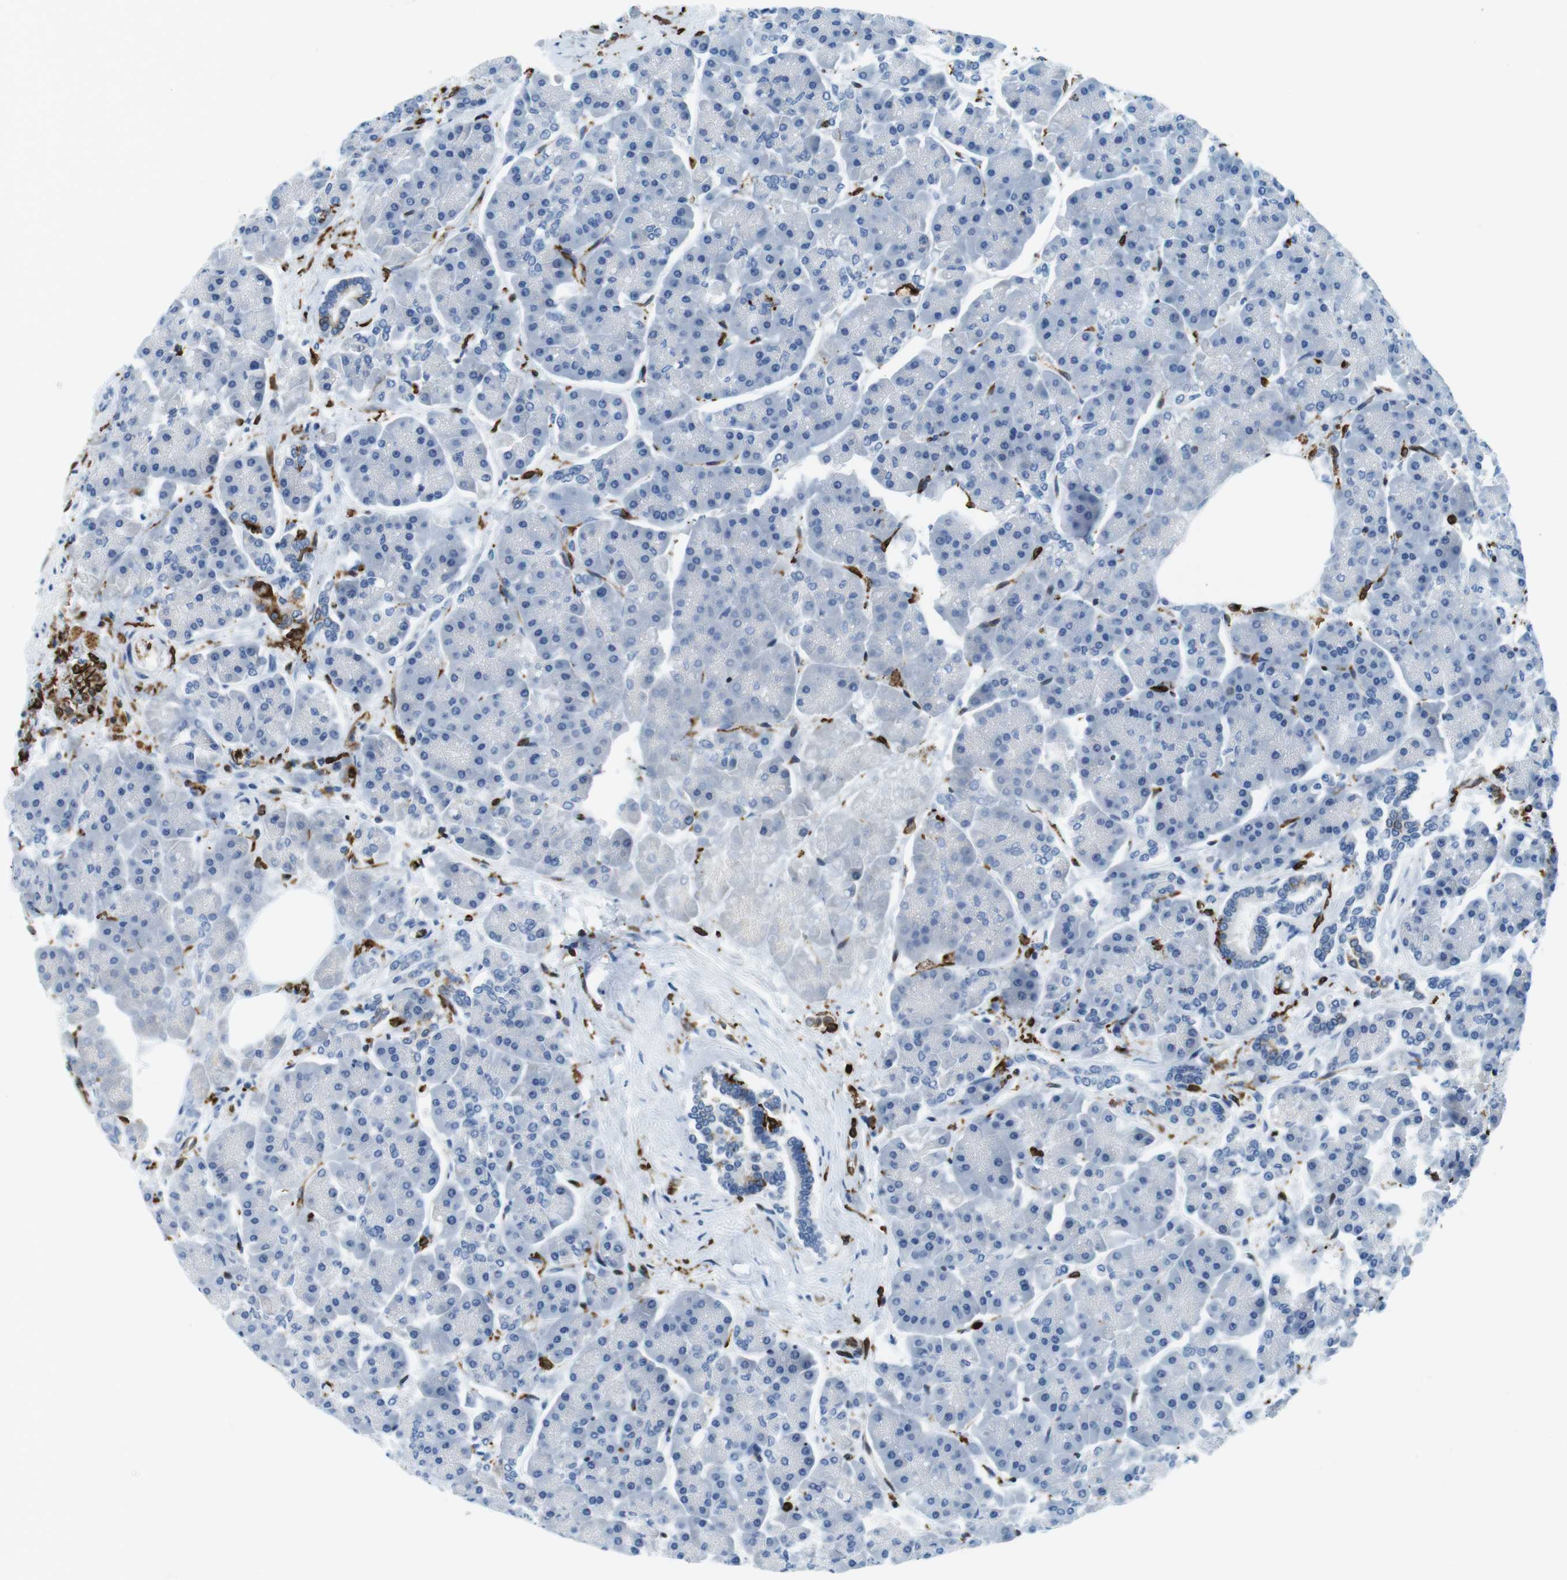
{"staining": {"intensity": "negative", "quantity": "none", "location": "none"}, "tissue": "pancreas", "cell_type": "Exocrine glandular cells", "image_type": "normal", "snomed": [{"axis": "morphology", "description": "Normal tissue, NOS"}, {"axis": "topography", "description": "Pancreas"}], "caption": "Immunohistochemistry (IHC) photomicrograph of unremarkable pancreas: human pancreas stained with DAB (3,3'-diaminobenzidine) reveals no significant protein expression in exocrine glandular cells.", "gene": "CIITA", "patient": {"sex": "female", "age": 70}}